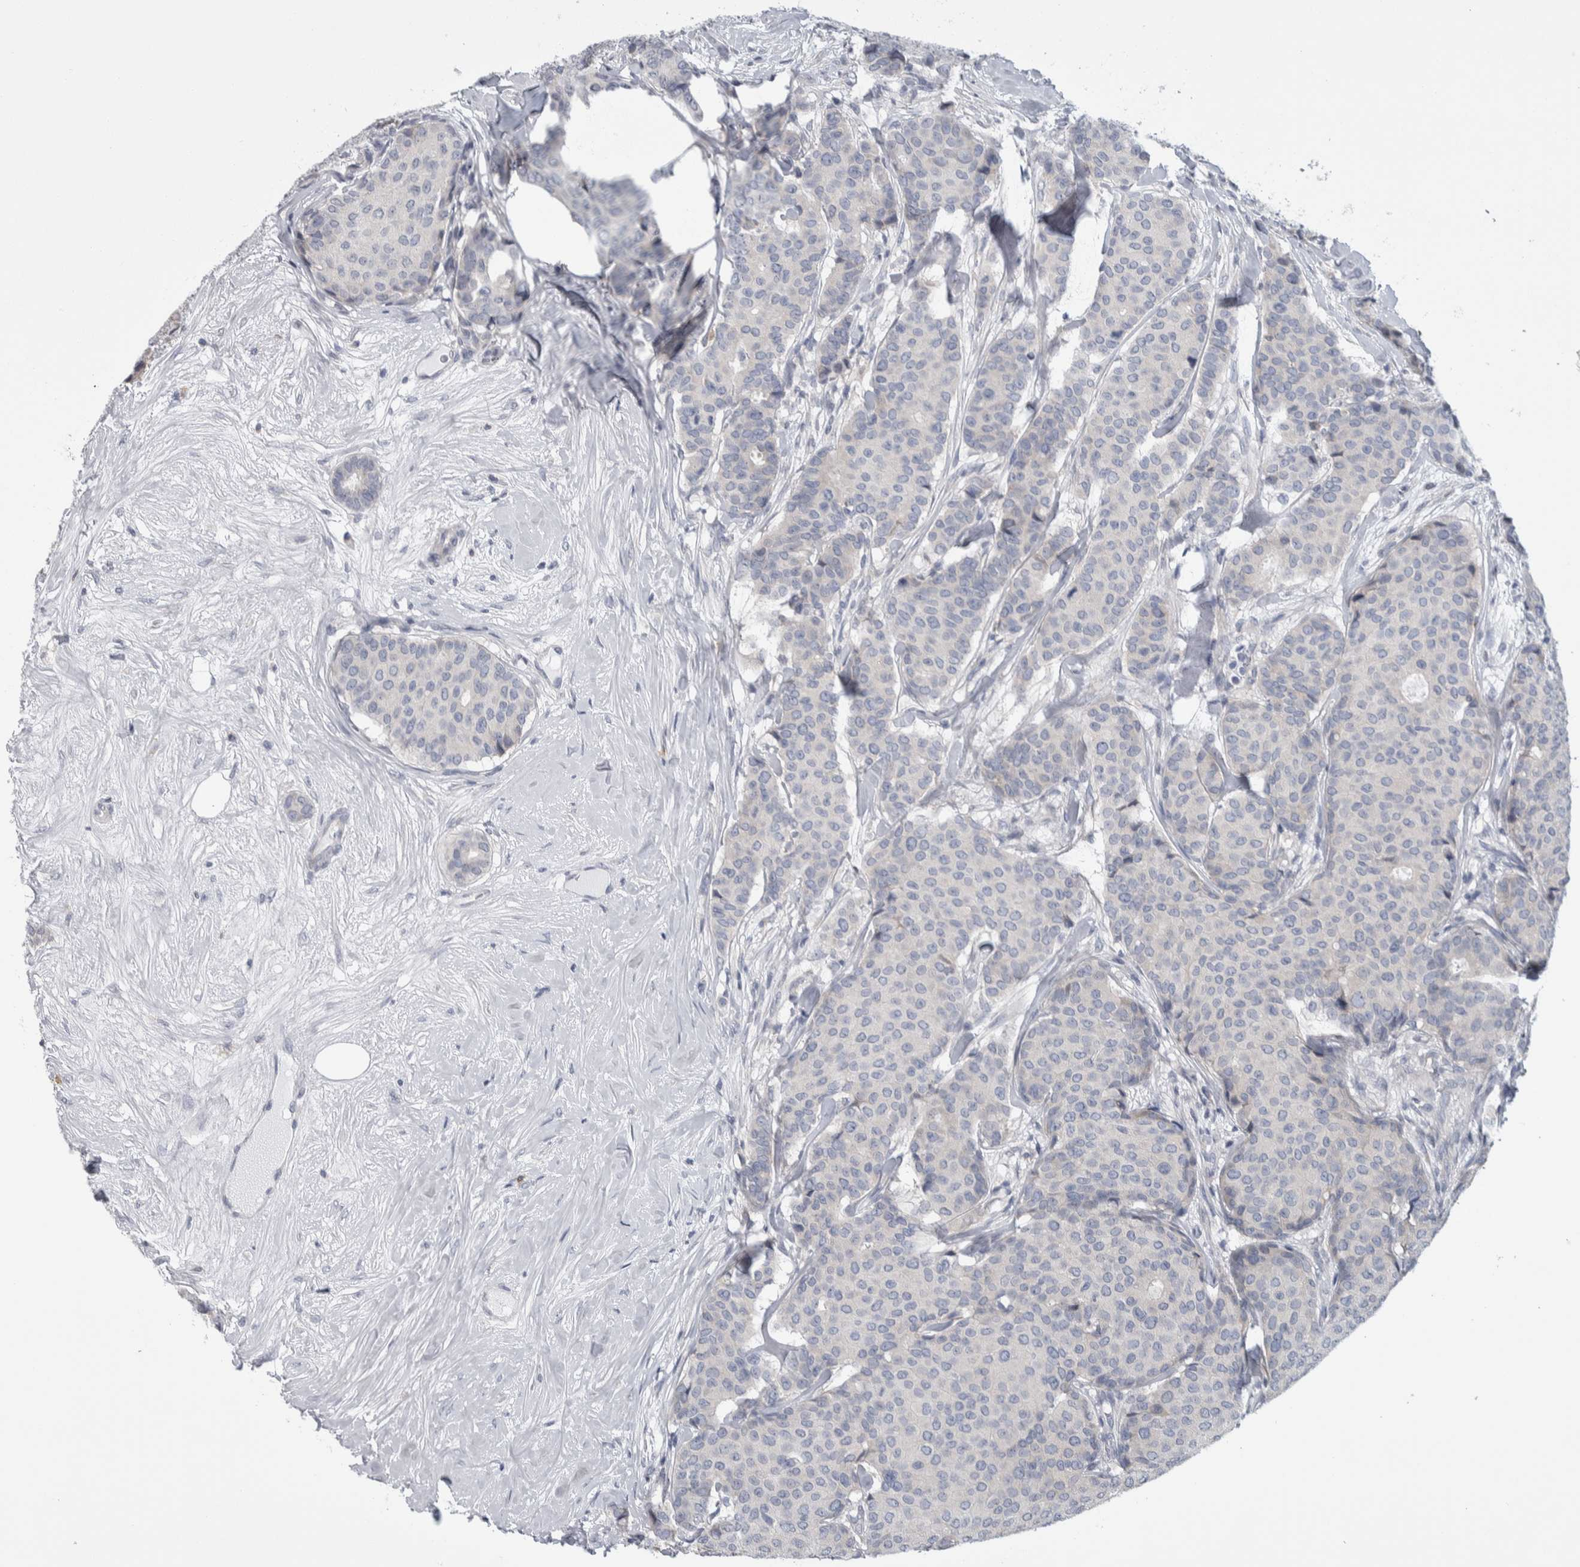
{"staining": {"intensity": "negative", "quantity": "none", "location": "none"}, "tissue": "breast cancer", "cell_type": "Tumor cells", "image_type": "cancer", "snomed": [{"axis": "morphology", "description": "Duct carcinoma"}, {"axis": "topography", "description": "Breast"}], "caption": "Histopathology image shows no significant protein expression in tumor cells of intraductal carcinoma (breast).", "gene": "IBTK", "patient": {"sex": "female", "age": 75}}